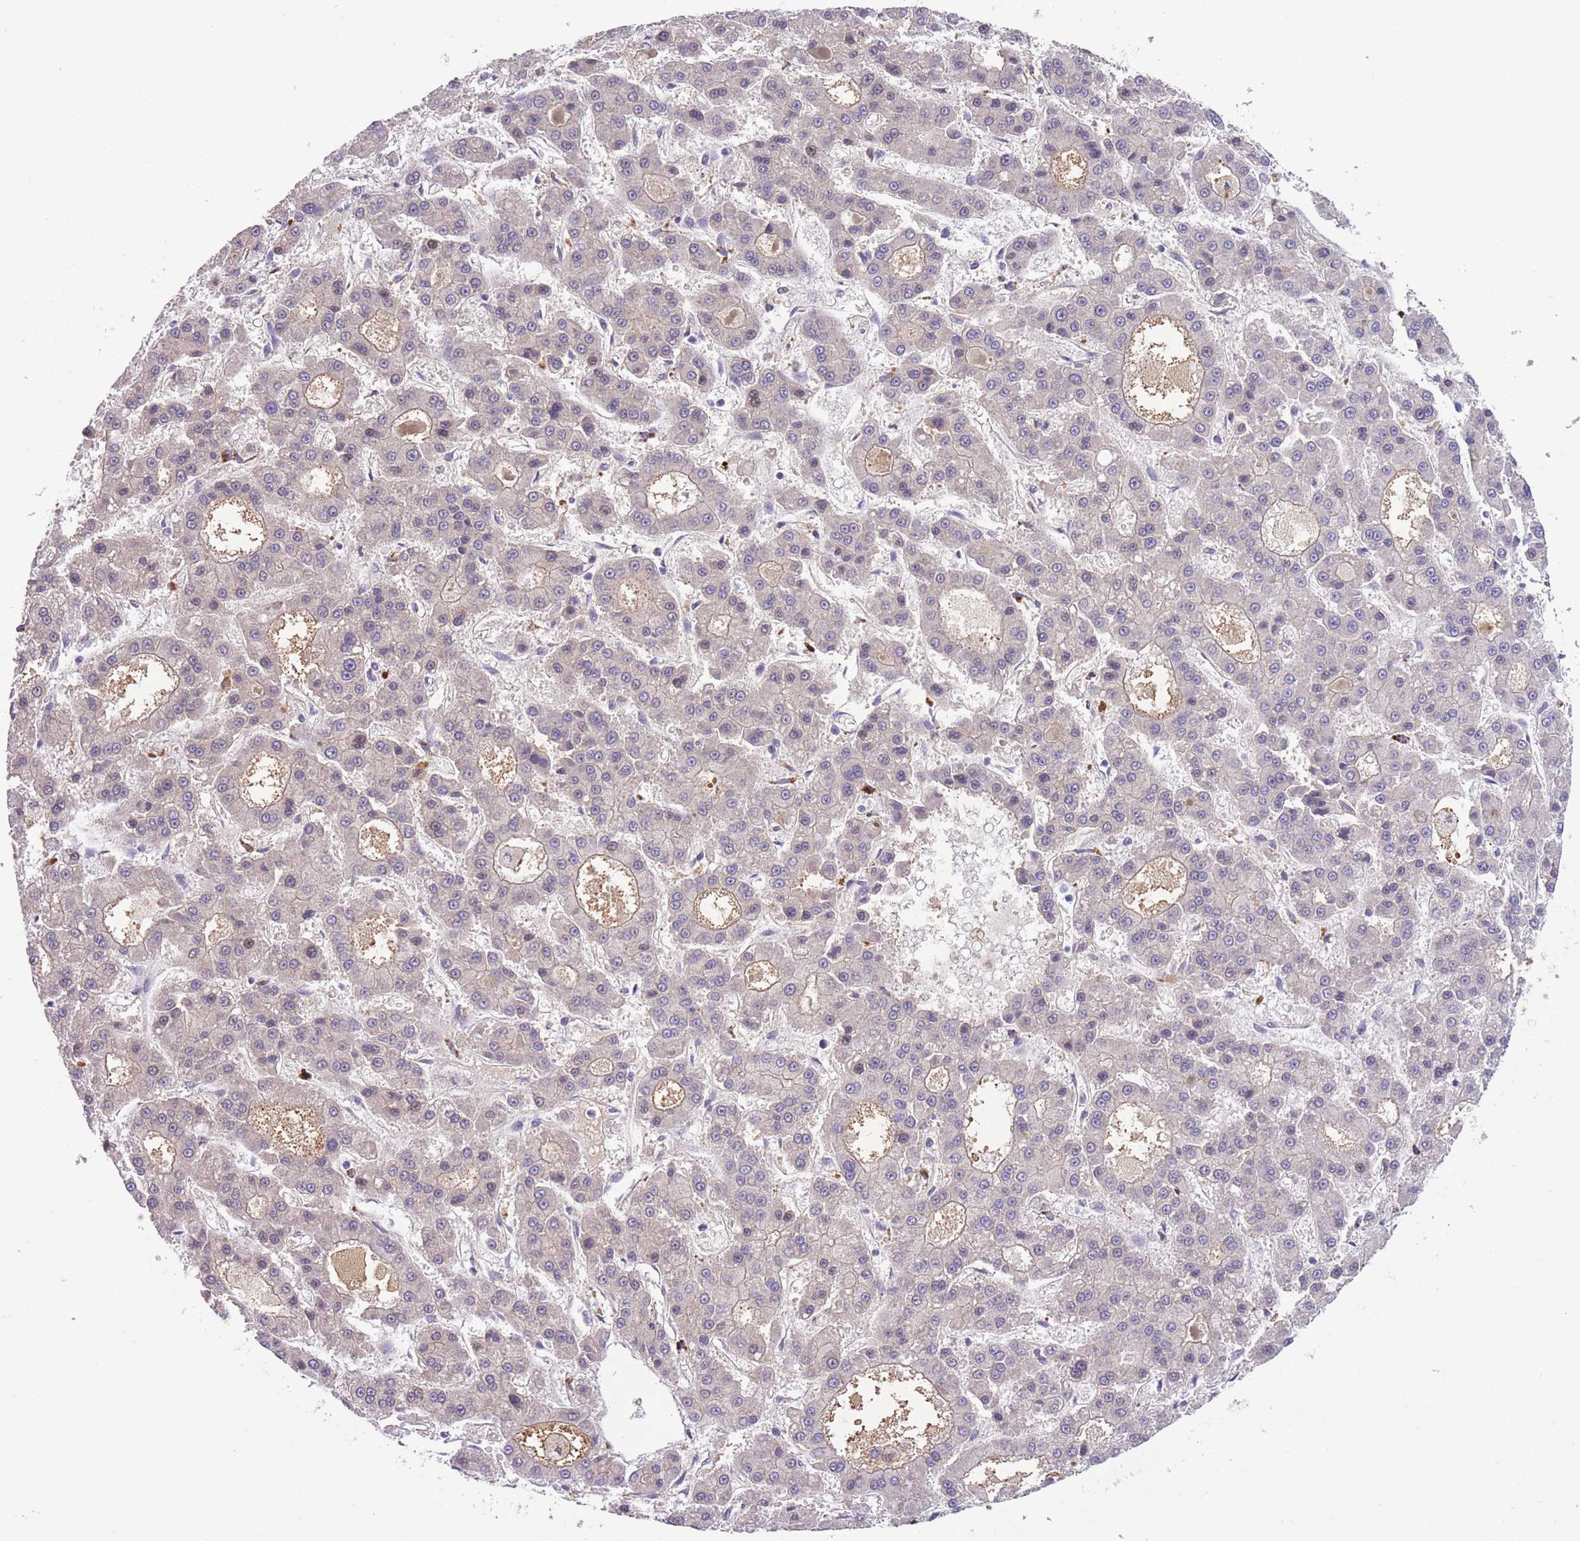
{"staining": {"intensity": "negative", "quantity": "none", "location": "none"}, "tissue": "liver cancer", "cell_type": "Tumor cells", "image_type": "cancer", "snomed": [{"axis": "morphology", "description": "Carcinoma, Hepatocellular, NOS"}, {"axis": "topography", "description": "Liver"}], "caption": "The IHC photomicrograph has no significant staining in tumor cells of hepatocellular carcinoma (liver) tissue.", "gene": "GNAT1", "patient": {"sex": "male", "age": 70}}